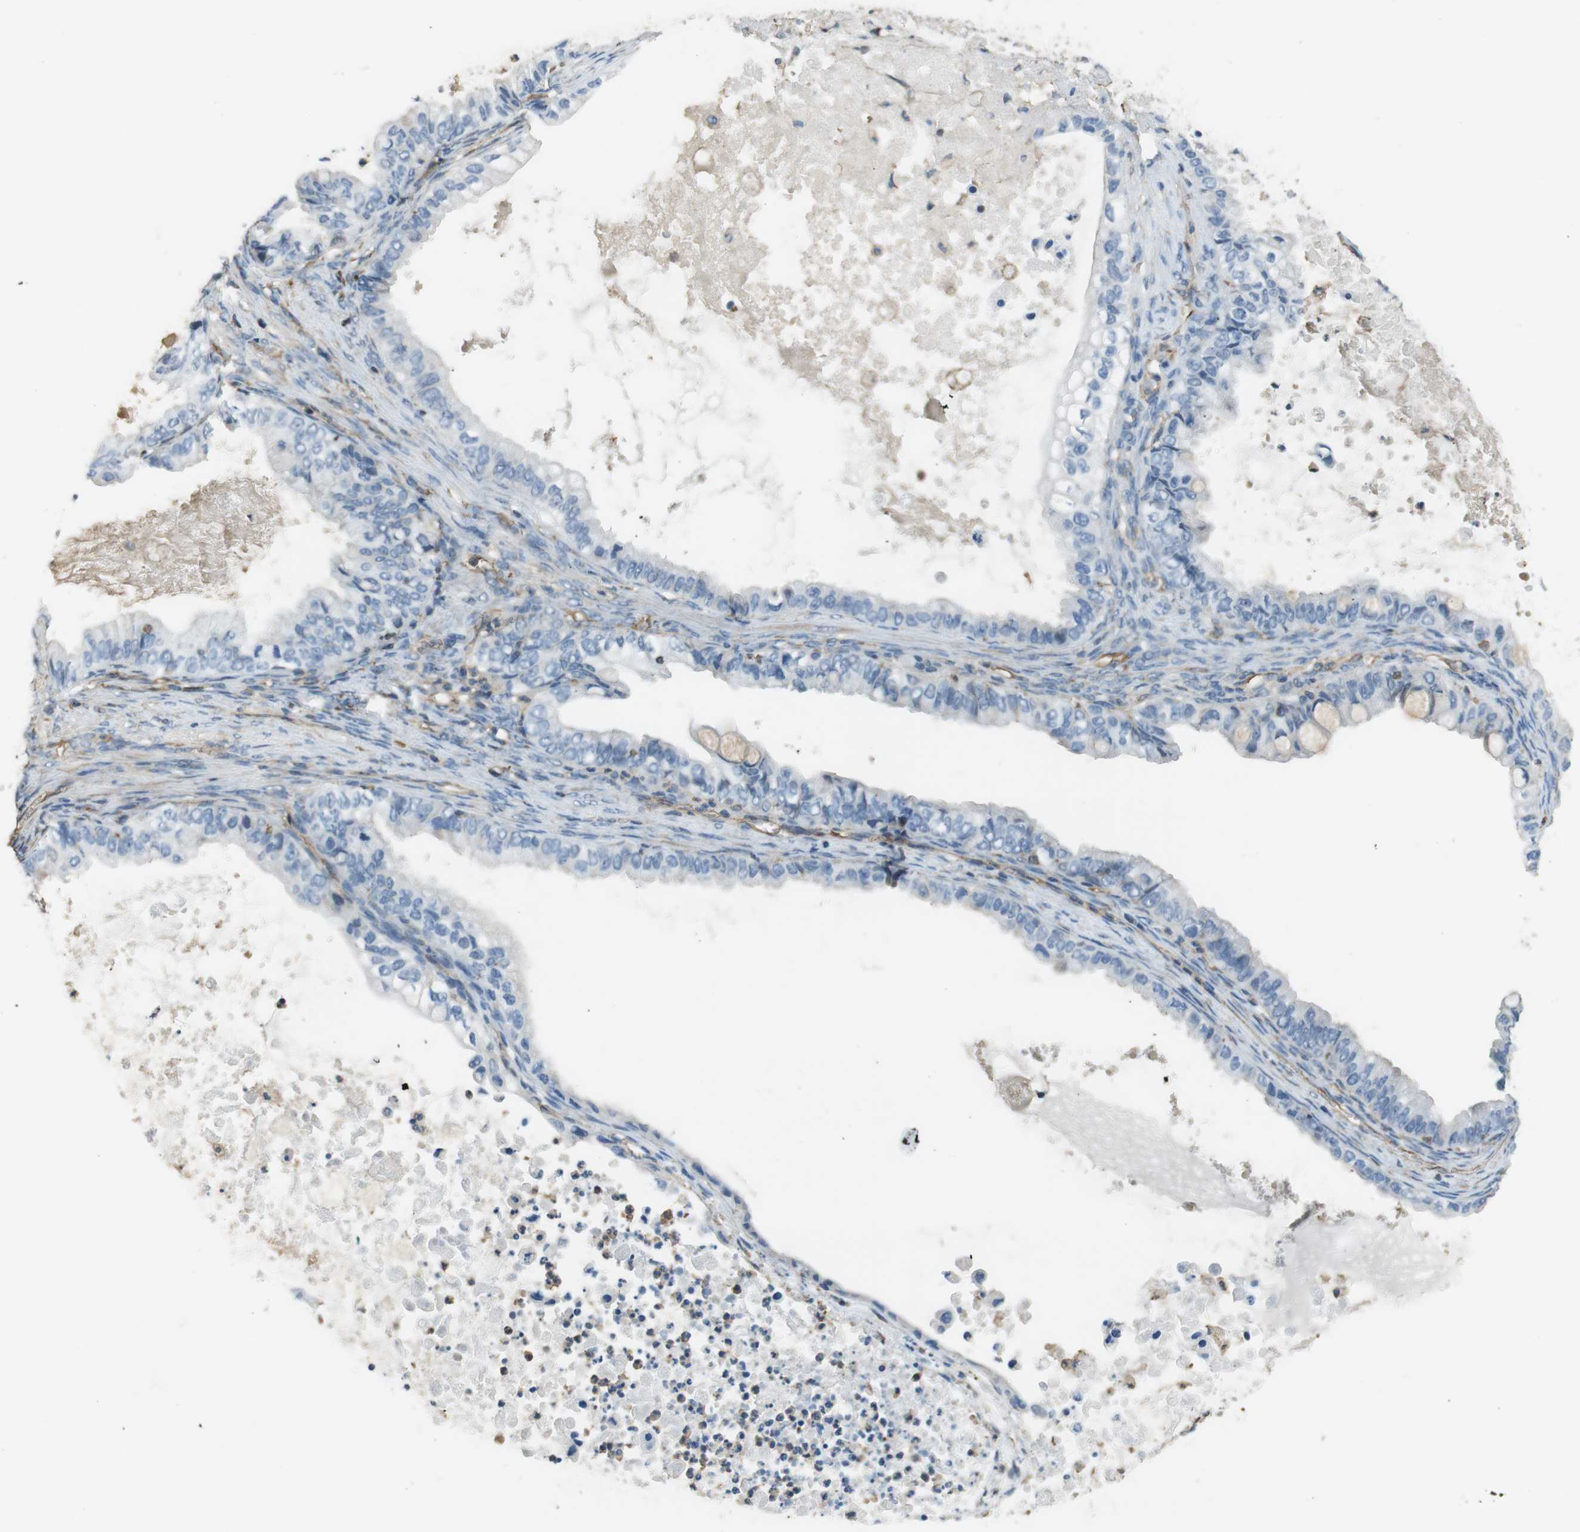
{"staining": {"intensity": "negative", "quantity": "none", "location": "none"}, "tissue": "ovarian cancer", "cell_type": "Tumor cells", "image_type": "cancer", "snomed": [{"axis": "morphology", "description": "Cystadenocarcinoma, mucinous, NOS"}, {"axis": "topography", "description": "Ovary"}], "caption": "A histopathology image of human ovarian cancer (mucinous cystadenocarcinoma) is negative for staining in tumor cells.", "gene": "FCAR", "patient": {"sex": "female", "age": 80}}